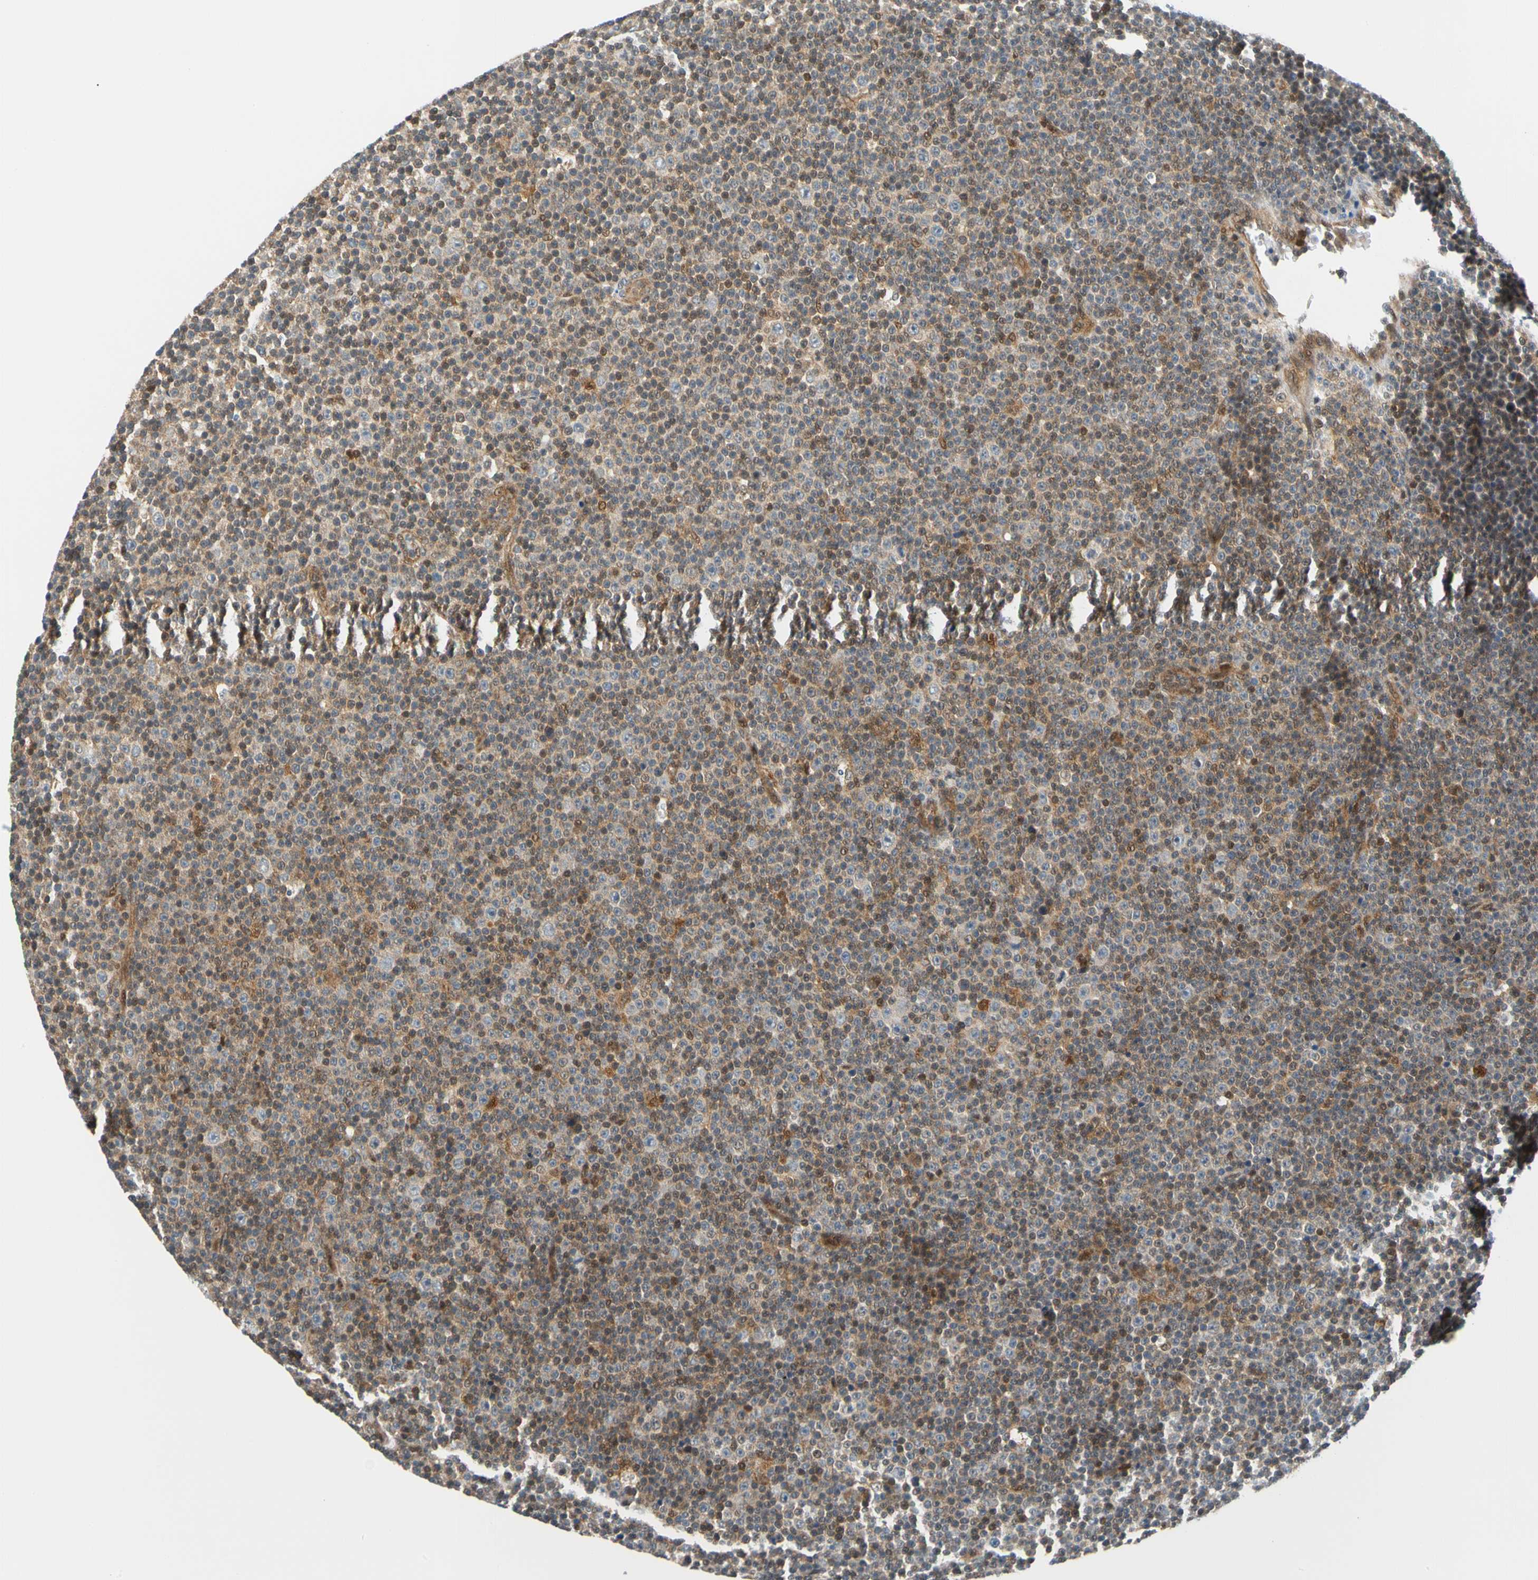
{"staining": {"intensity": "negative", "quantity": "none", "location": "none"}, "tissue": "lymphoma", "cell_type": "Tumor cells", "image_type": "cancer", "snomed": [{"axis": "morphology", "description": "Malignant lymphoma, non-Hodgkin's type, Low grade"}, {"axis": "topography", "description": "Lymph node"}], "caption": "The micrograph demonstrates no staining of tumor cells in low-grade malignant lymphoma, non-Hodgkin's type.", "gene": "MAPK9", "patient": {"sex": "female", "age": 67}}